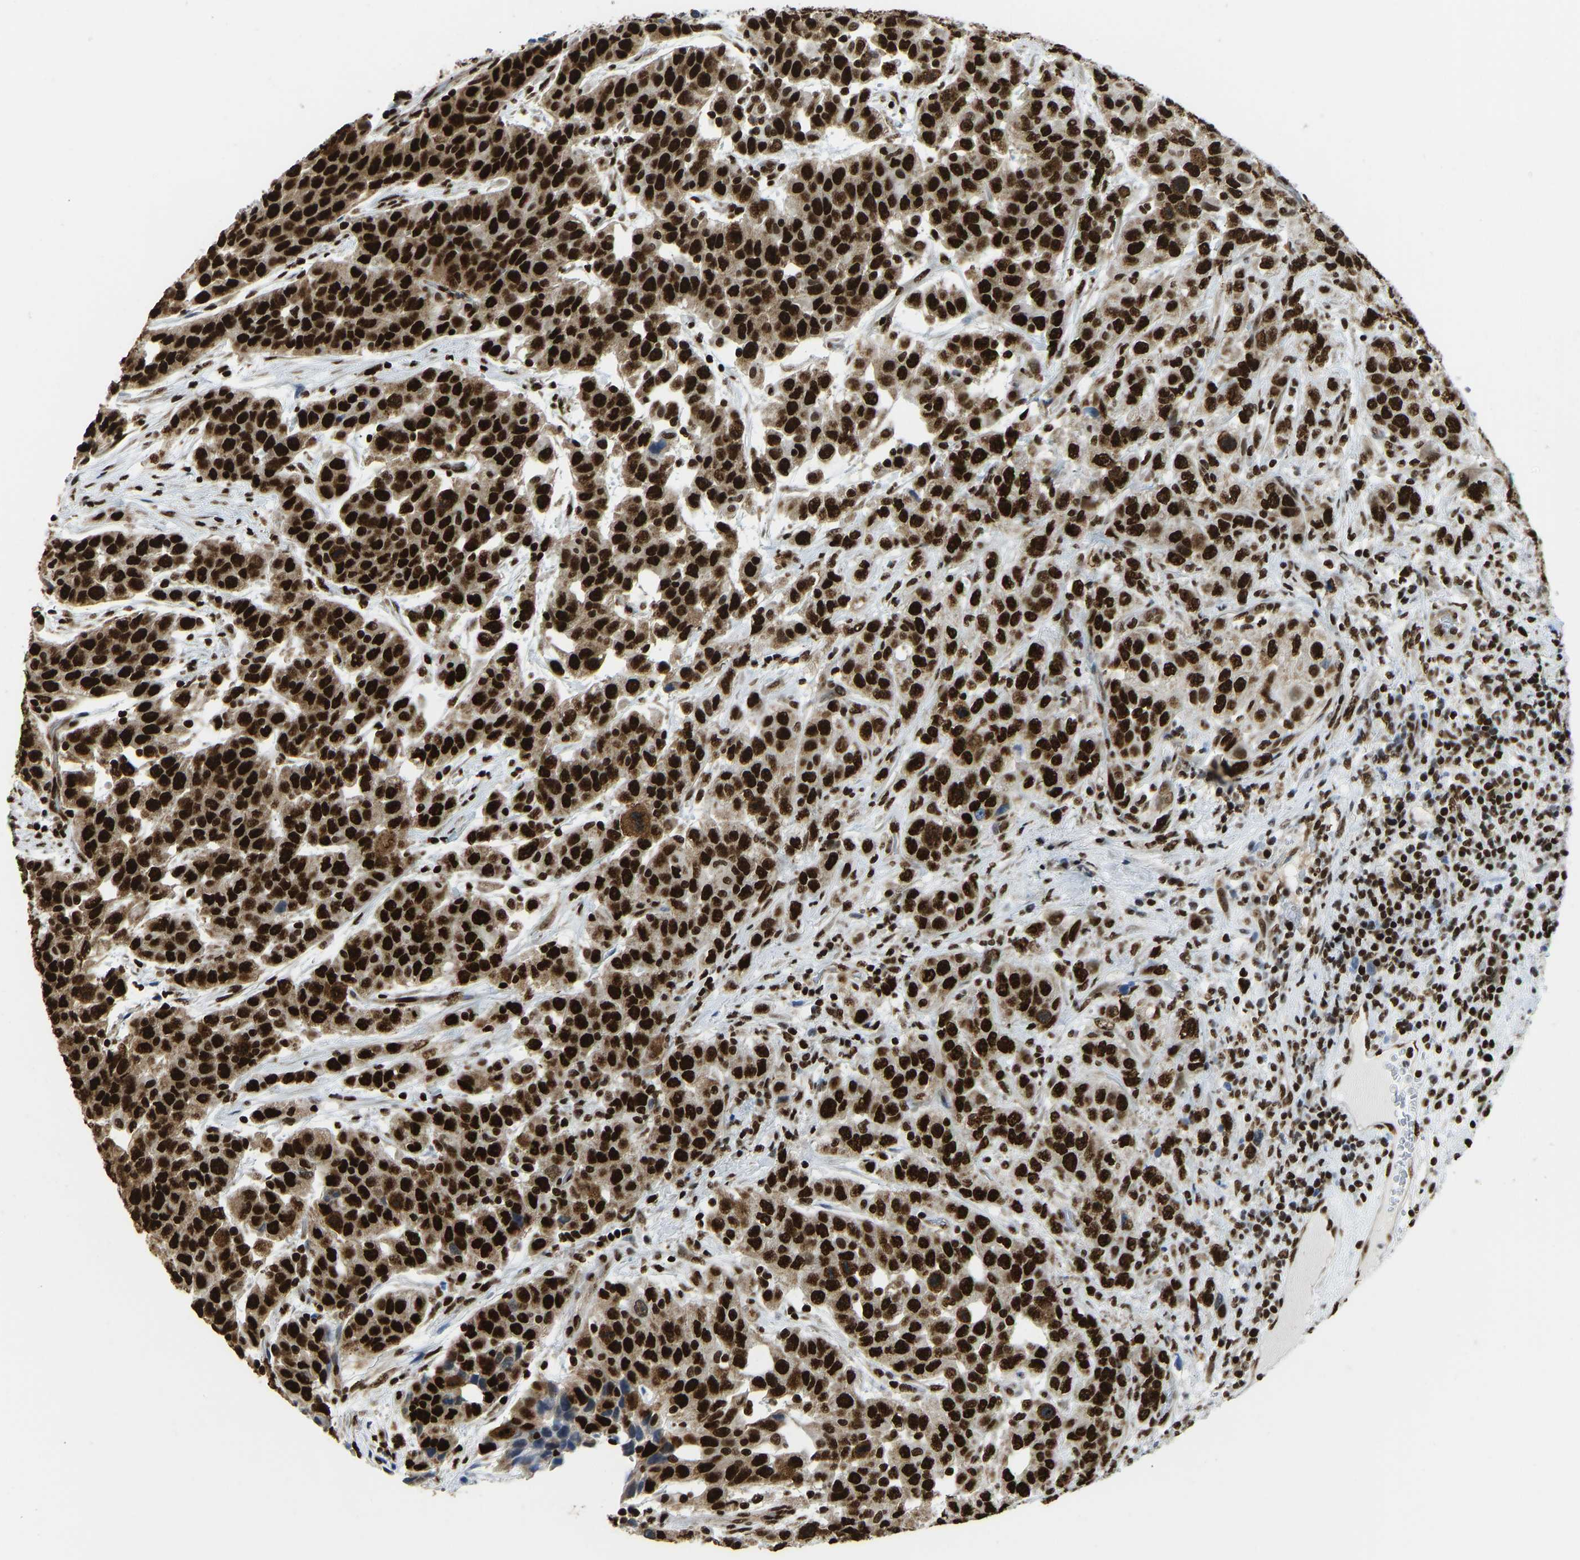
{"staining": {"intensity": "strong", "quantity": ">75%", "location": "nuclear"}, "tissue": "urothelial cancer", "cell_type": "Tumor cells", "image_type": "cancer", "snomed": [{"axis": "morphology", "description": "Urothelial carcinoma, High grade"}, {"axis": "topography", "description": "Urinary bladder"}], "caption": "A histopathology image of high-grade urothelial carcinoma stained for a protein exhibits strong nuclear brown staining in tumor cells.", "gene": "ZSCAN20", "patient": {"sex": "female", "age": 80}}